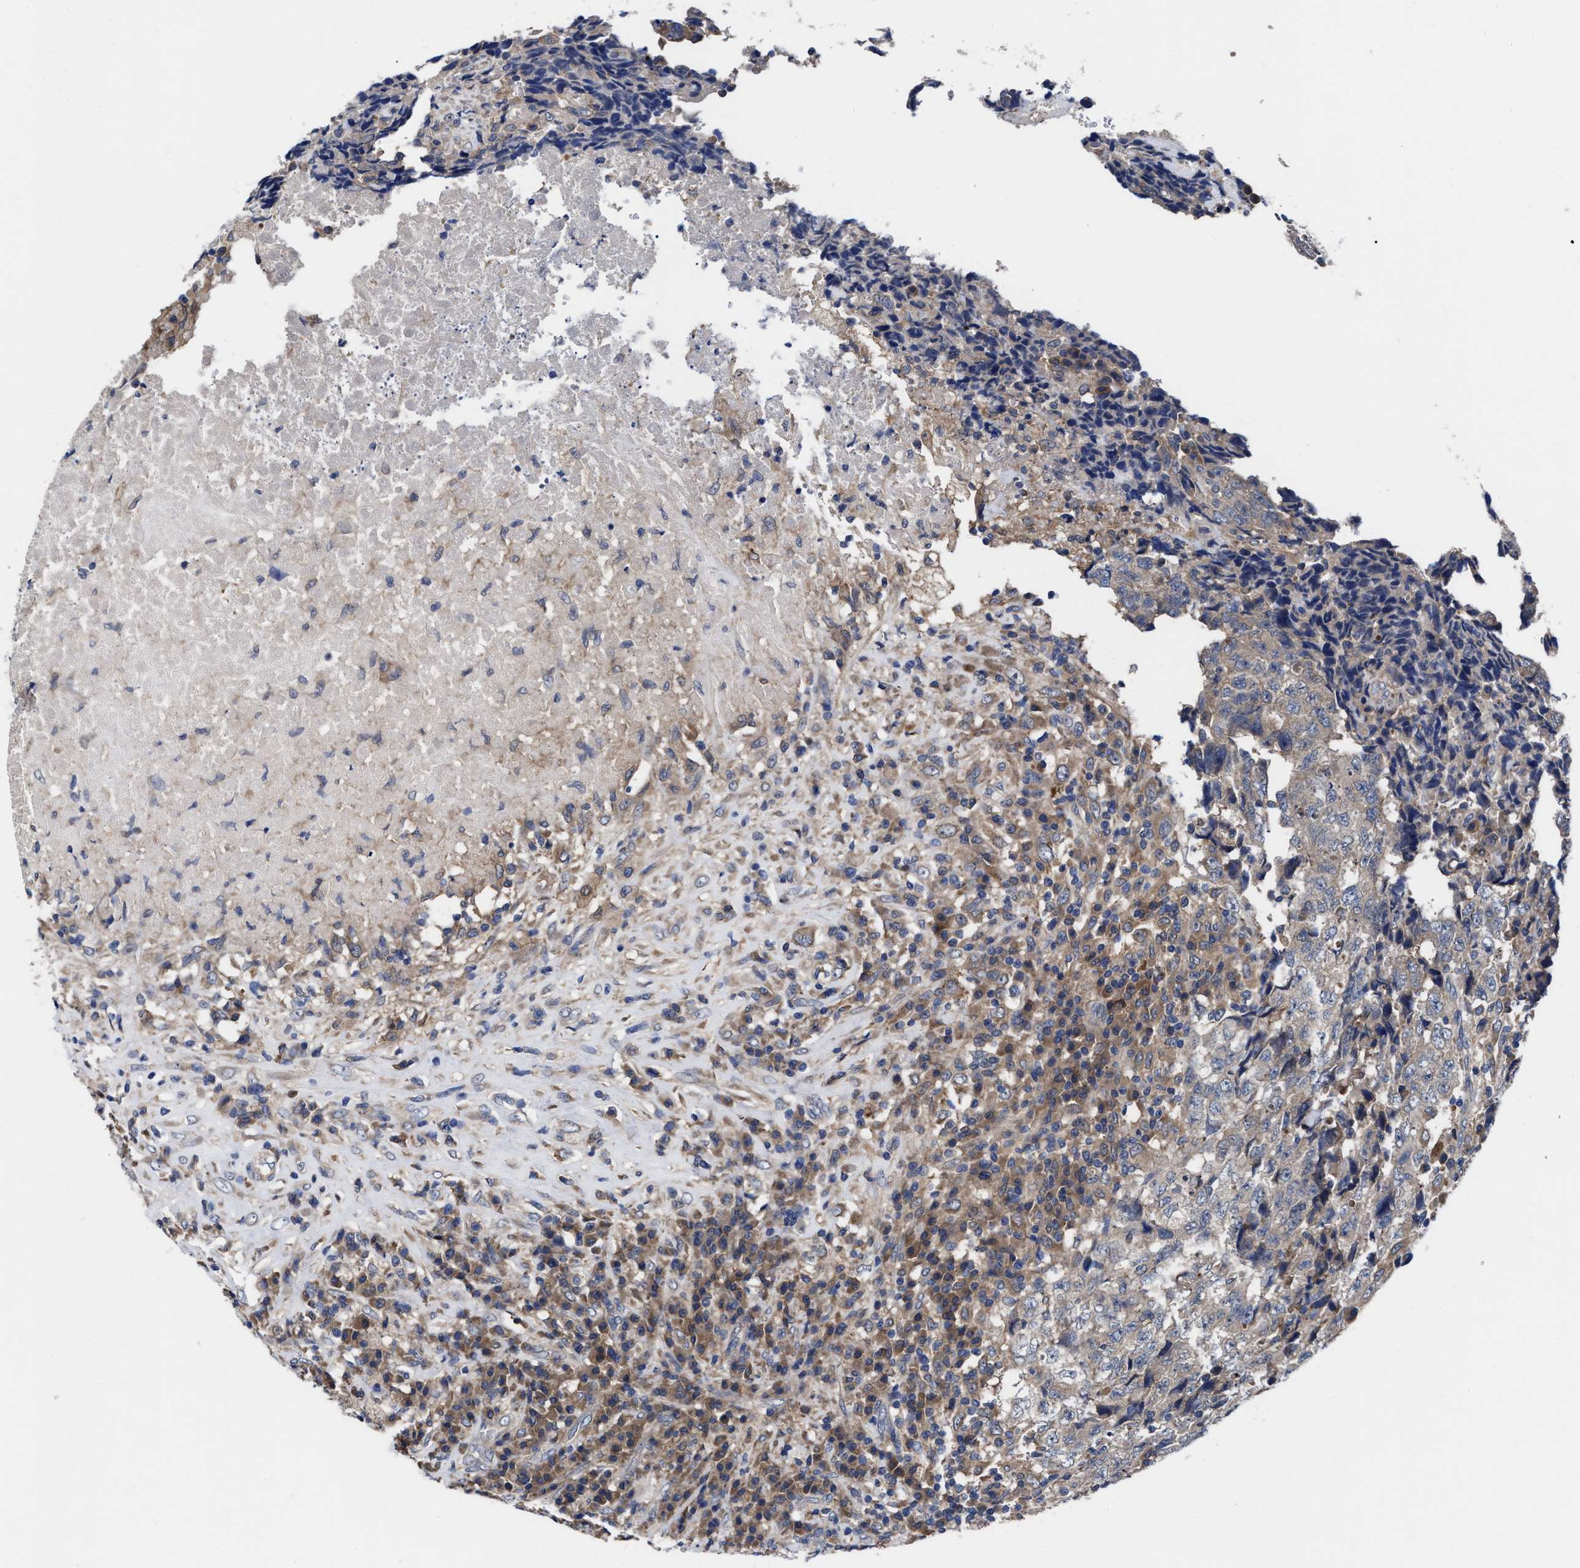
{"staining": {"intensity": "moderate", "quantity": "25%-75%", "location": "cytoplasmic/membranous"}, "tissue": "testis cancer", "cell_type": "Tumor cells", "image_type": "cancer", "snomed": [{"axis": "morphology", "description": "Necrosis, NOS"}, {"axis": "morphology", "description": "Carcinoma, Embryonal, NOS"}, {"axis": "topography", "description": "Testis"}], "caption": "Moderate cytoplasmic/membranous staining for a protein is identified in approximately 25%-75% of tumor cells of testis cancer using IHC.", "gene": "TXNDC17", "patient": {"sex": "male", "age": 19}}